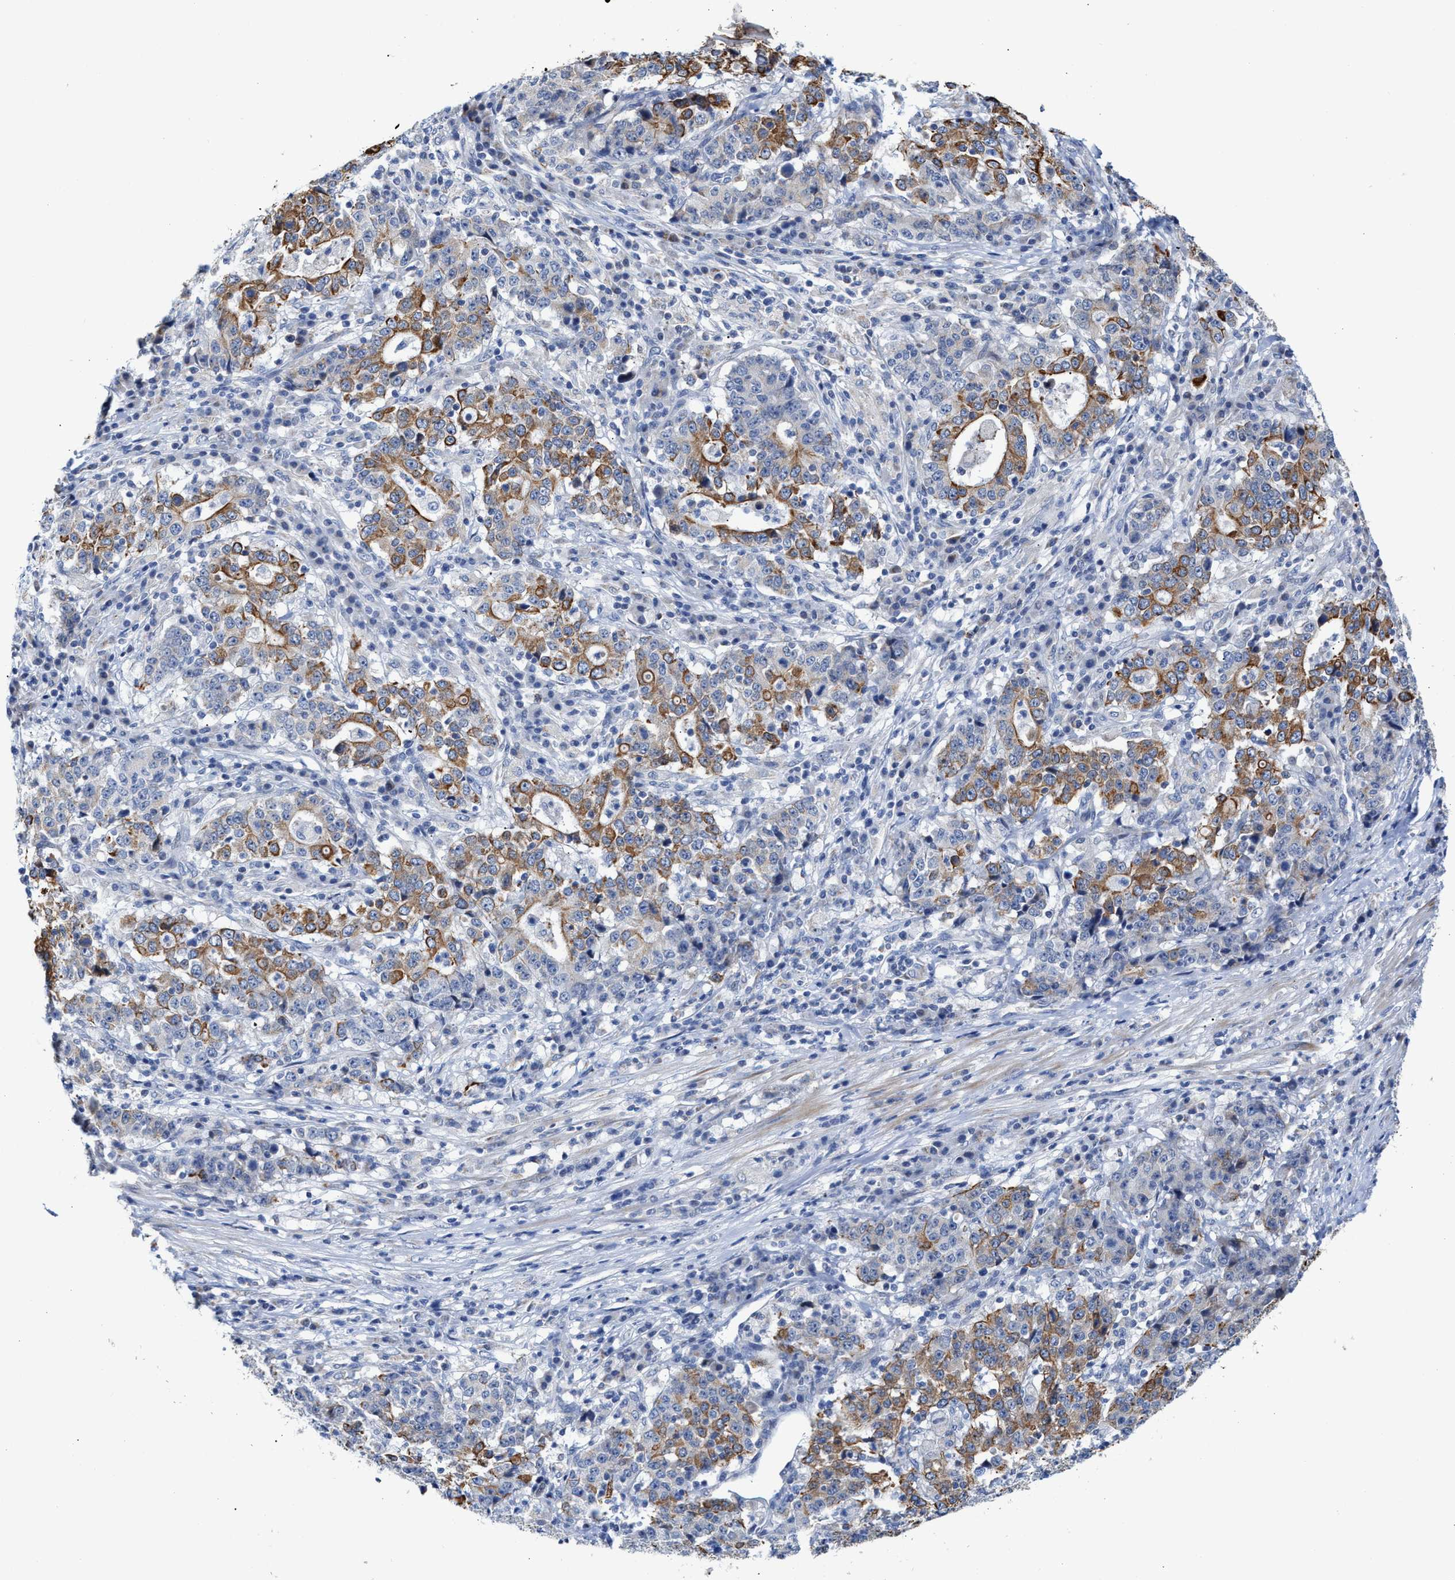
{"staining": {"intensity": "moderate", "quantity": "25%-75%", "location": "cytoplasmic/membranous"}, "tissue": "stomach cancer", "cell_type": "Tumor cells", "image_type": "cancer", "snomed": [{"axis": "morphology", "description": "Adenocarcinoma, NOS"}, {"axis": "topography", "description": "Stomach"}], "caption": "Tumor cells demonstrate medium levels of moderate cytoplasmic/membranous expression in about 25%-75% of cells in human stomach cancer (adenocarcinoma).", "gene": "JAG1", "patient": {"sex": "male", "age": 59}}